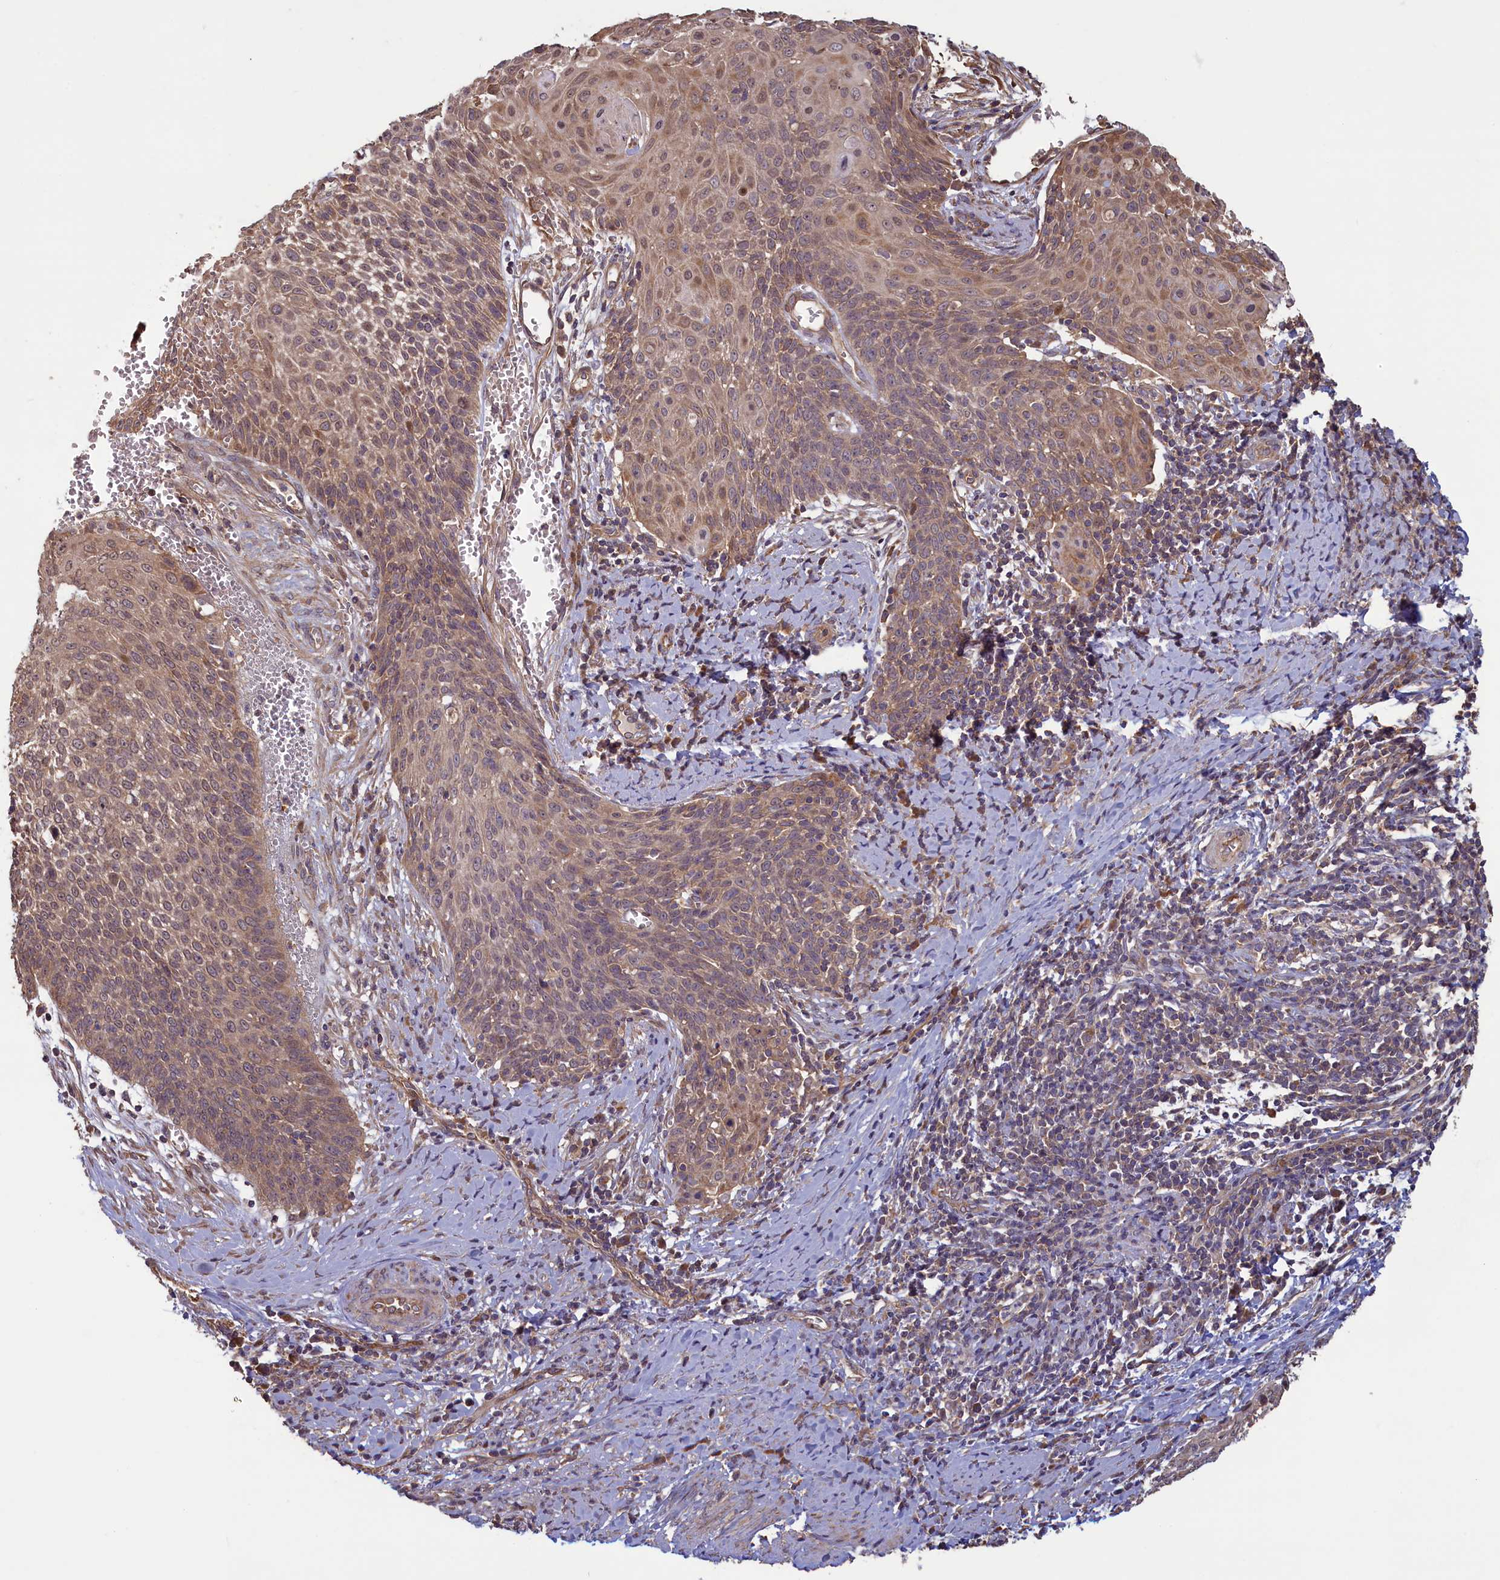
{"staining": {"intensity": "weak", "quantity": "25%-75%", "location": "cytoplasmic/membranous,nuclear"}, "tissue": "cervical cancer", "cell_type": "Tumor cells", "image_type": "cancer", "snomed": [{"axis": "morphology", "description": "Squamous cell carcinoma, NOS"}, {"axis": "topography", "description": "Cervix"}], "caption": "Approximately 25%-75% of tumor cells in cervical cancer (squamous cell carcinoma) display weak cytoplasmic/membranous and nuclear protein staining as visualized by brown immunohistochemical staining.", "gene": "CIAO2B", "patient": {"sex": "female", "age": 39}}